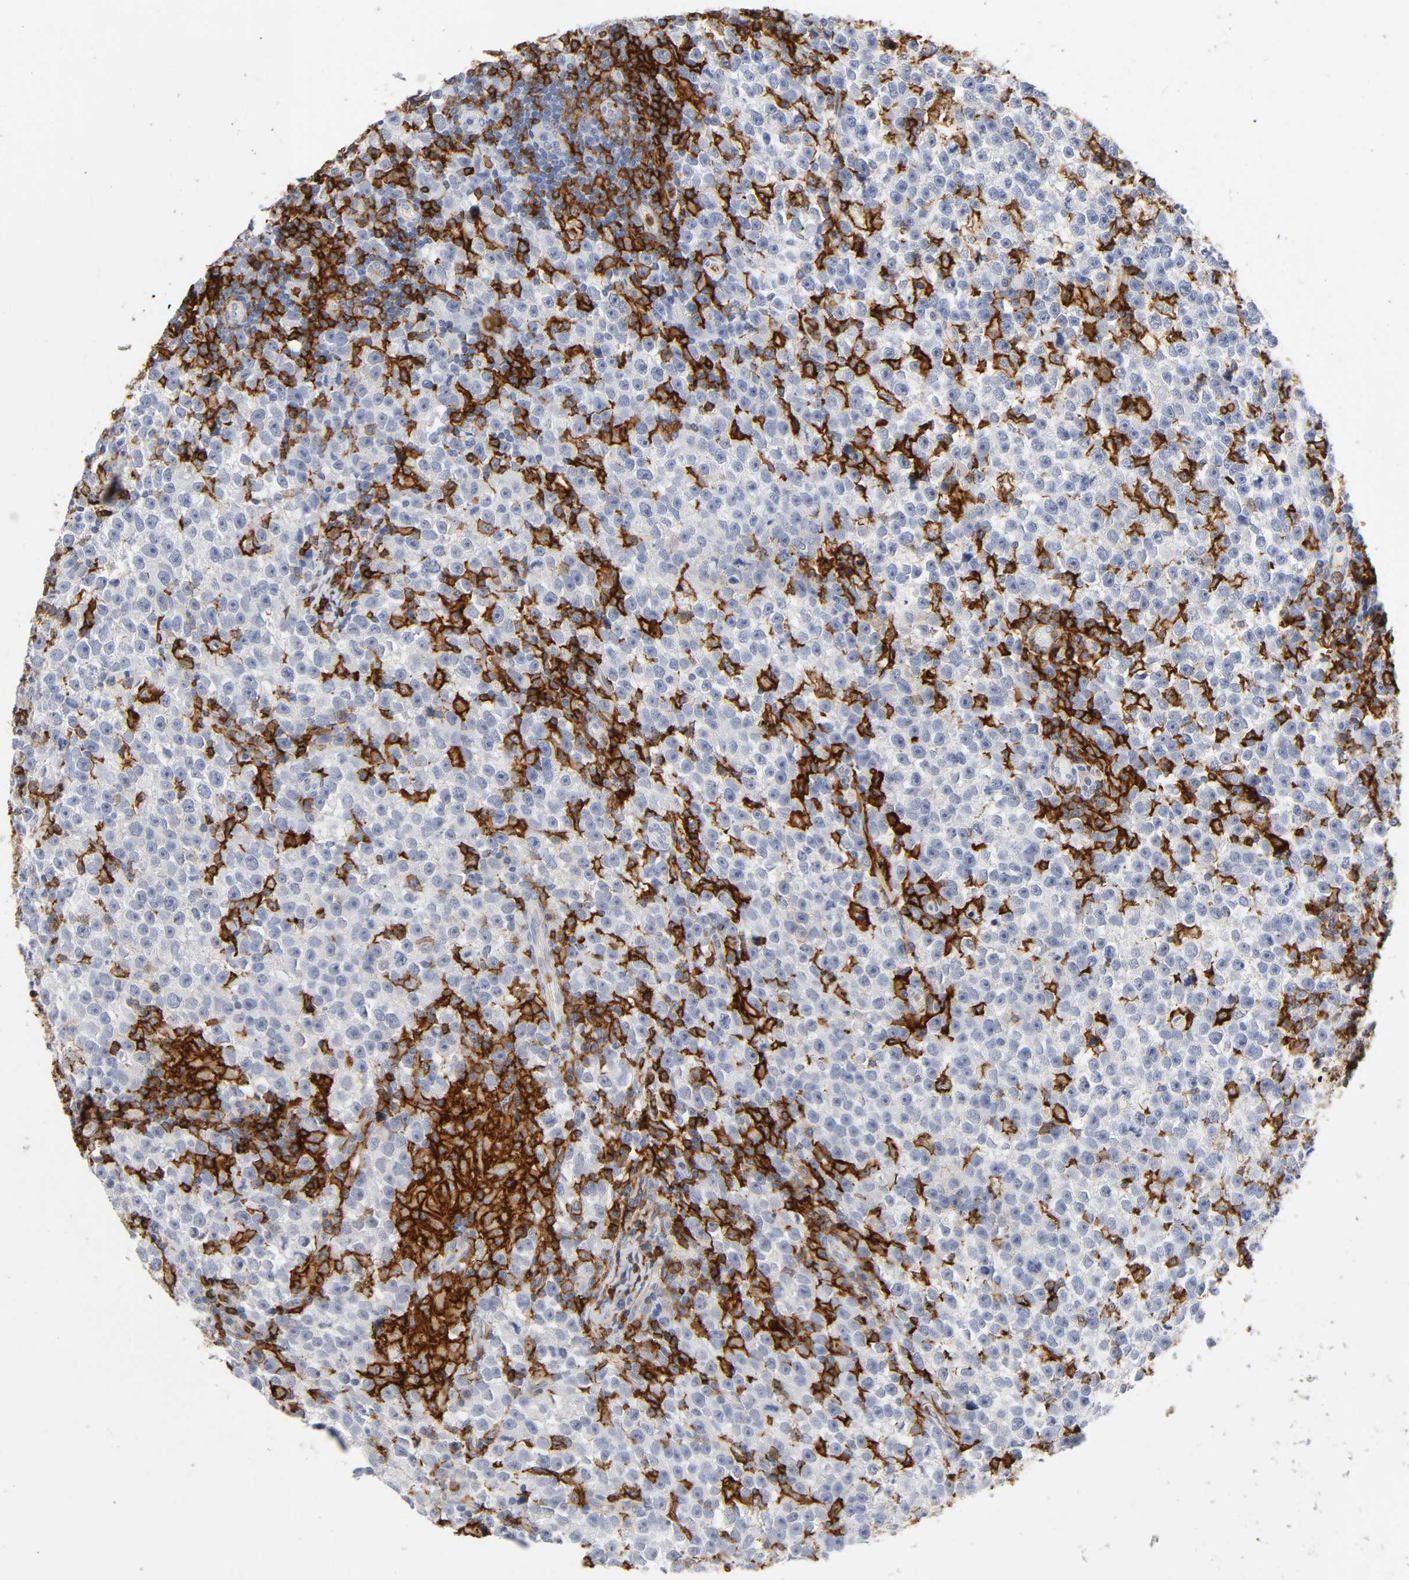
{"staining": {"intensity": "negative", "quantity": "none", "location": "none"}, "tissue": "testis cancer", "cell_type": "Tumor cells", "image_type": "cancer", "snomed": [{"axis": "morphology", "description": "Seminoma, NOS"}, {"axis": "topography", "description": "Testis"}], "caption": "Testis seminoma stained for a protein using immunohistochemistry (IHC) shows no staining tumor cells.", "gene": "LYN", "patient": {"sex": "male", "age": 43}}